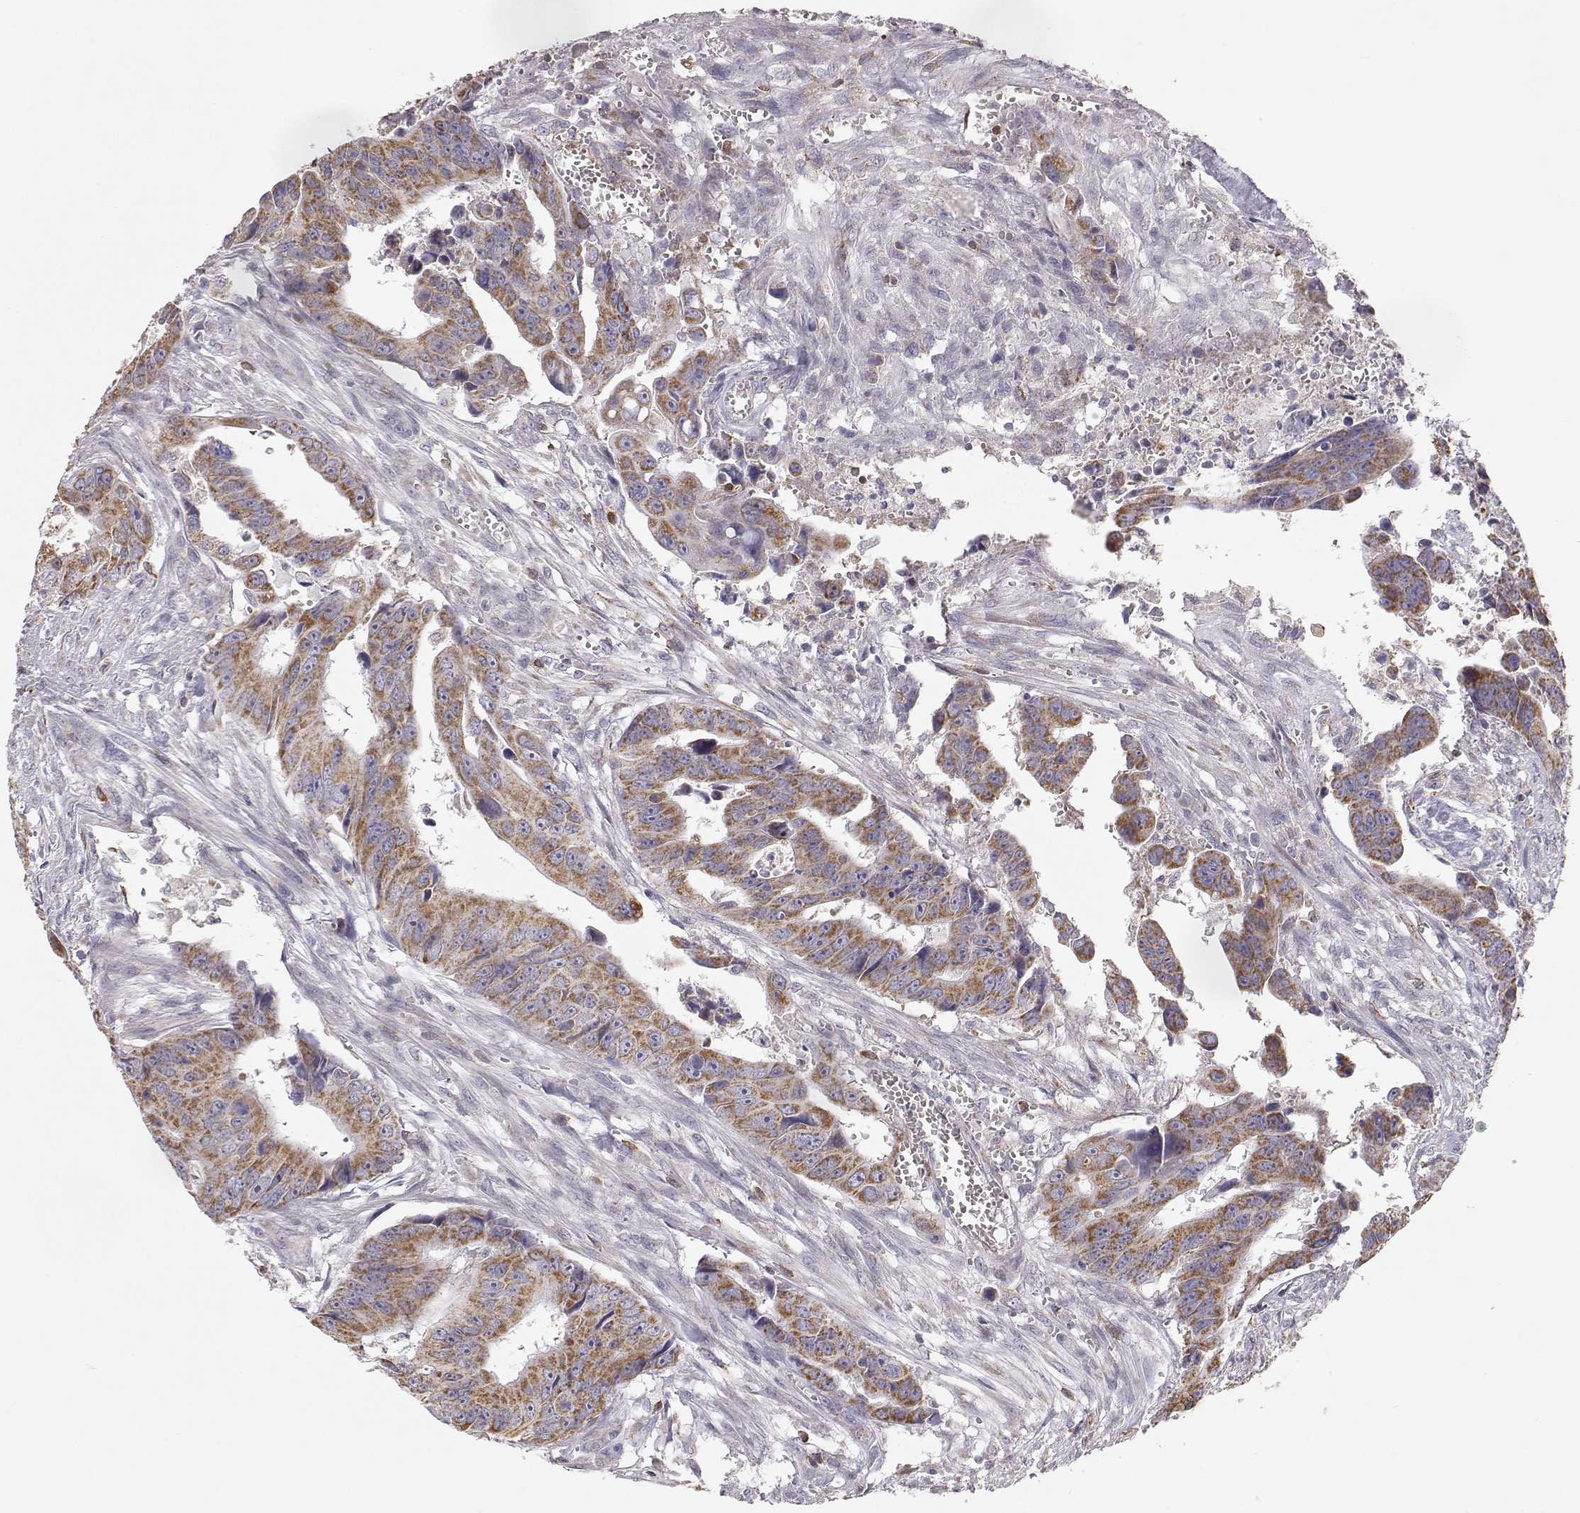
{"staining": {"intensity": "moderate", "quantity": ">75%", "location": "cytoplasmic/membranous"}, "tissue": "colorectal cancer", "cell_type": "Tumor cells", "image_type": "cancer", "snomed": [{"axis": "morphology", "description": "Adenocarcinoma, NOS"}, {"axis": "topography", "description": "Colon"}], "caption": "Protein analysis of colorectal cancer tissue reveals moderate cytoplasmic/membranous staining in about >75% of tumor cells. The protein is shown in brown color, while the nuclei are stained blue.", "gene": "GRAP2", "patient": {"sex": "female", "age": 87}}